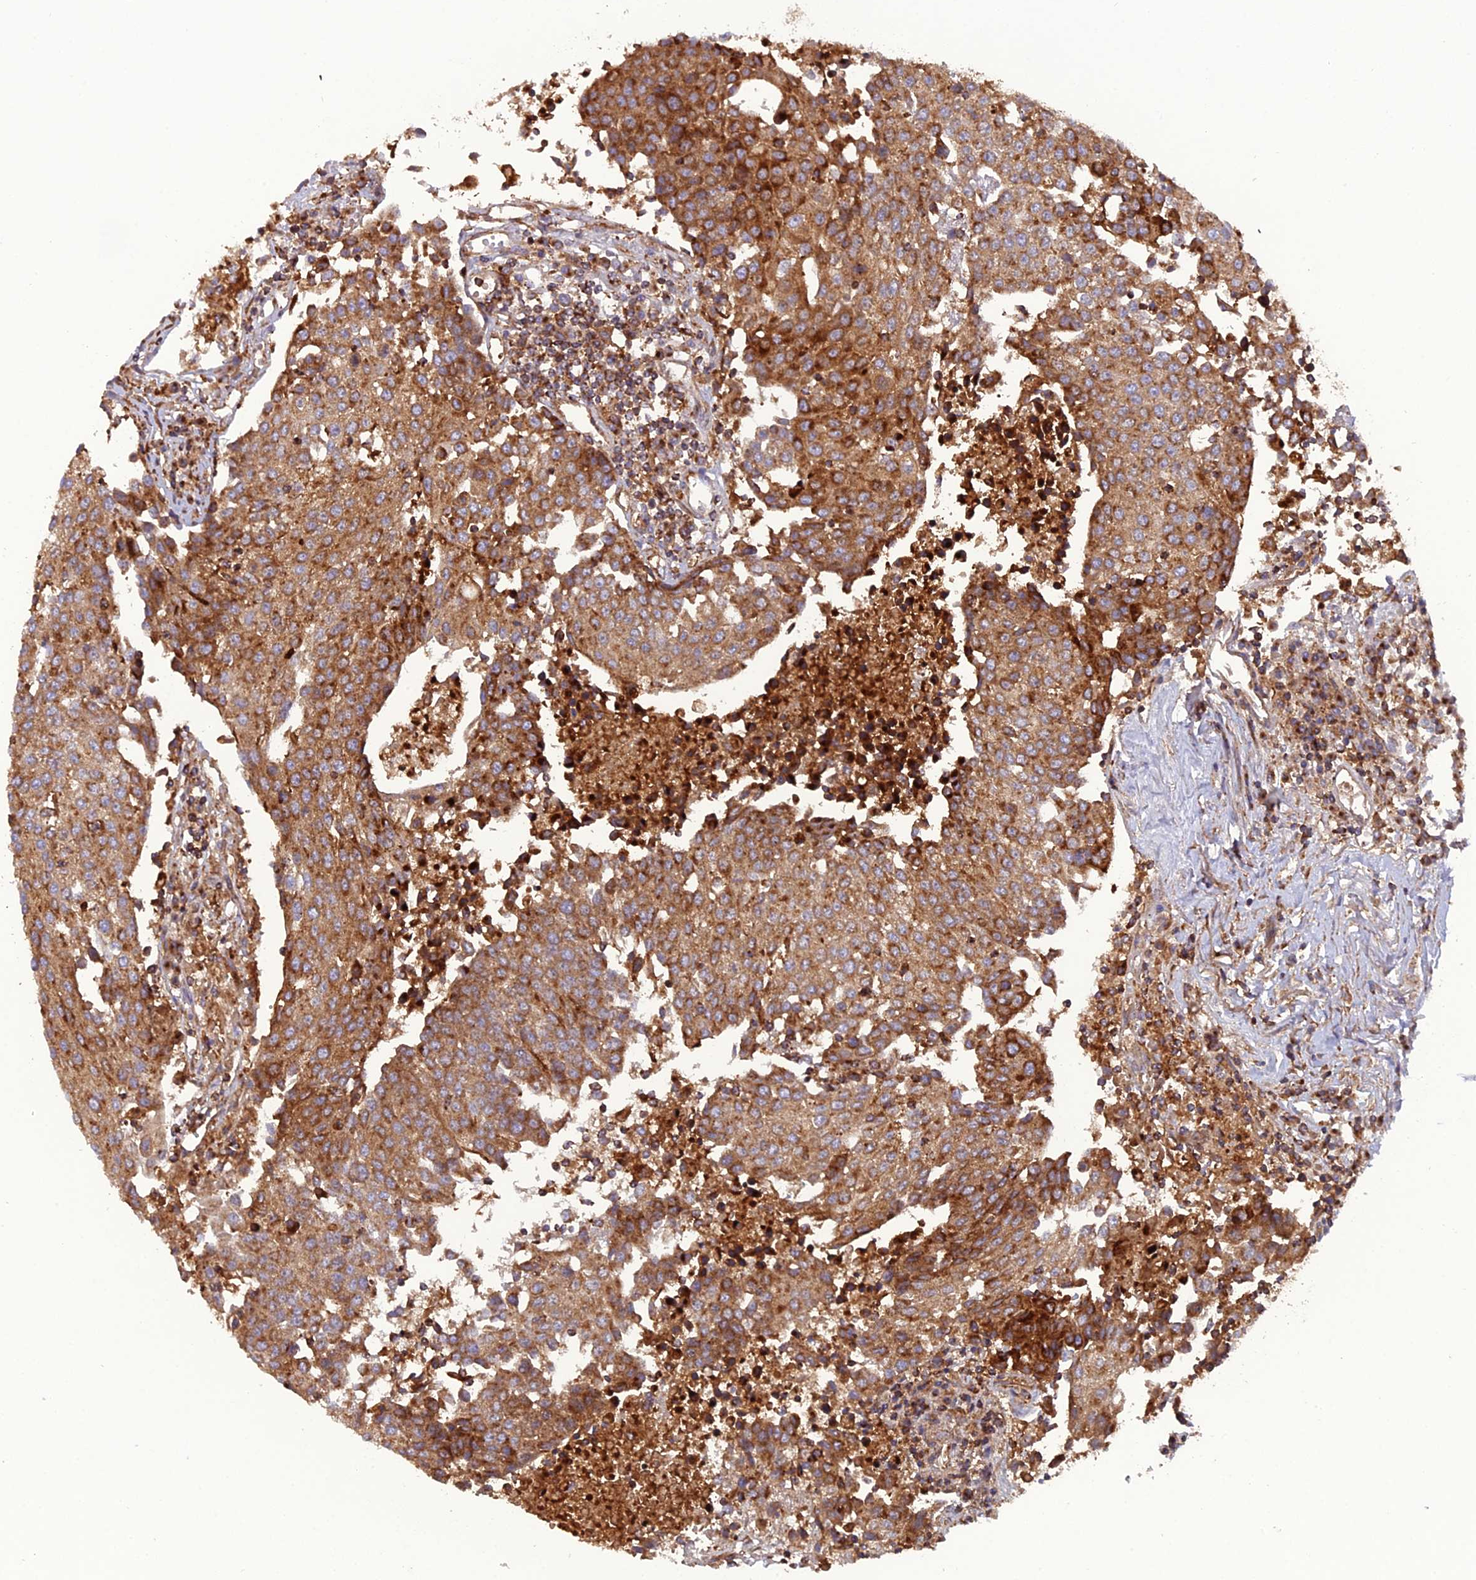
{"staining": {"intensity": "moderate", "quantity": ">75%", "location": "cytoplasmic/membranous"}, "tissue": "urothelial cancer", "cell_type": "Tumor cells", "image_type": "cancer", "snomed": [{"axis": "morphology", "description": "Urothelial carcinoma, High grade"}, {"axis": "topography", "description": "Urinary bladder"}], "caption": "Moderate cytoplasmic/membranous protein staining is identified in about >75% of tumor cells in urothelial carcinoma (high-grade).", "gene": "LNPEP", "patient": {"sex": "female", "age": 85}}